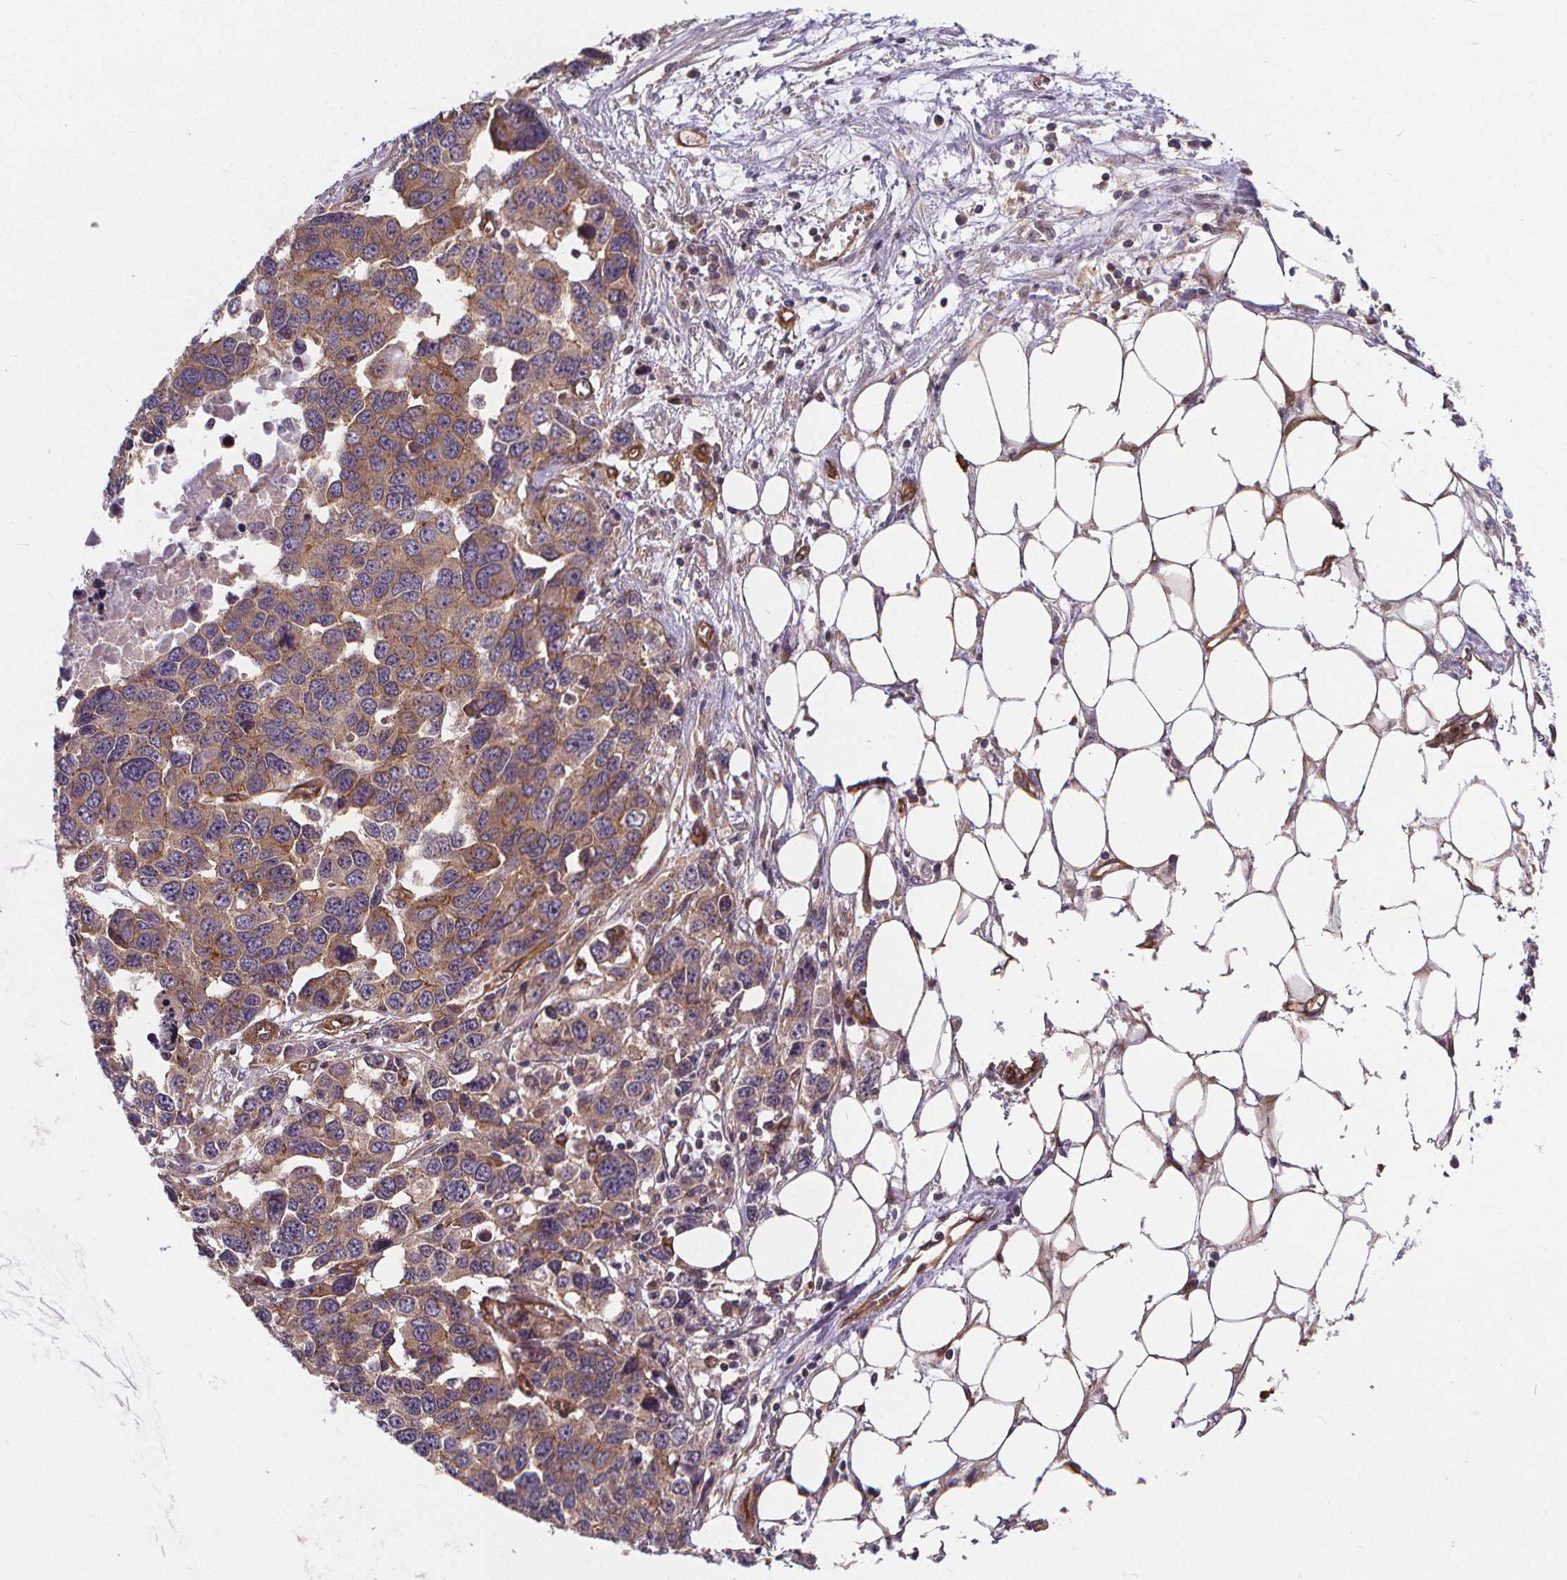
{"staining": {"intensity": "strong", "quantity": ">75%", "location": "cytoplasmic/membranous"}, "tissue": "ovarian cancer", "cell_type": "Tumor cells", "image_type": "cancer", "snomed": [{"axis": "morphology", "description": "Cystadenocarcinoma, serous, NOS"}, {"axis": "topography", "description": "Ovary"}], "caption": "Protein positivity by immunohistochemistry (IHC) displays strong cytoplasmic/membranous positivity in about >75% of tumor cells in ovarian serous cystadenocarcinoma. (DAB (3,3'-diaminobenzidine) = brown stain, brightfield microscopy at high magnification).", "gene": "CLINT1", "patient": {"sex": "female", "age": 76}}